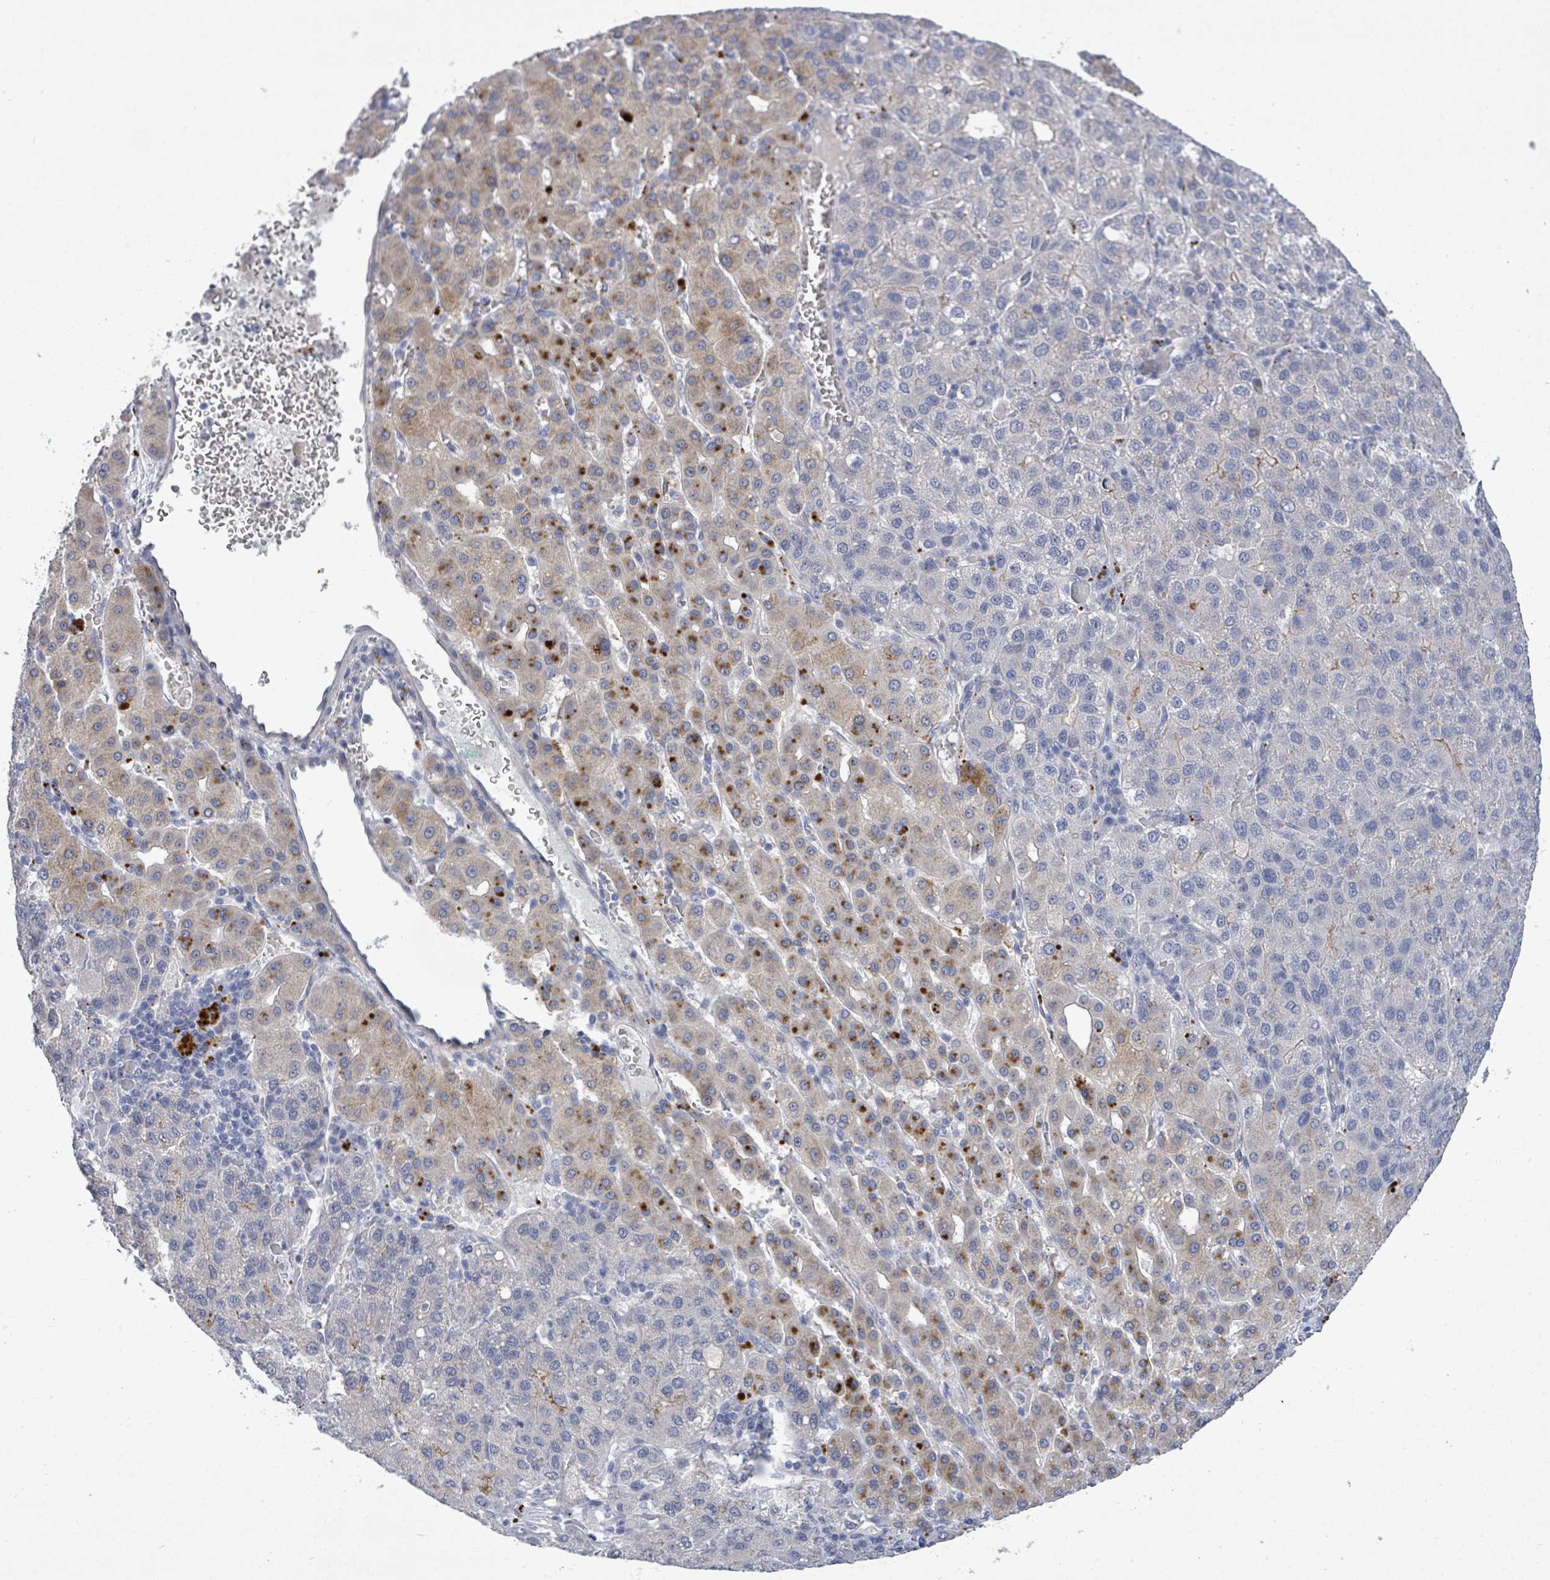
{"staining": {"intensity": "strong", "quantity": "<25%", "location": "cytoplasmic/membranous"}, "tissue": "liver cancer", "cell_type": "Tumor cells", "image_type": "cancer", "snomed": [{"axis": "morphology", "description": "Carcinoma, Hepatocellular, NOS"}, {"axis": "topography", "description": "Liver"}], "caption": "Liver cancer stained with a protein marker exhibits strong staining in tumor cells.", "gene": "CT45A5", "patient": {"sex": "male", "age": 65}}